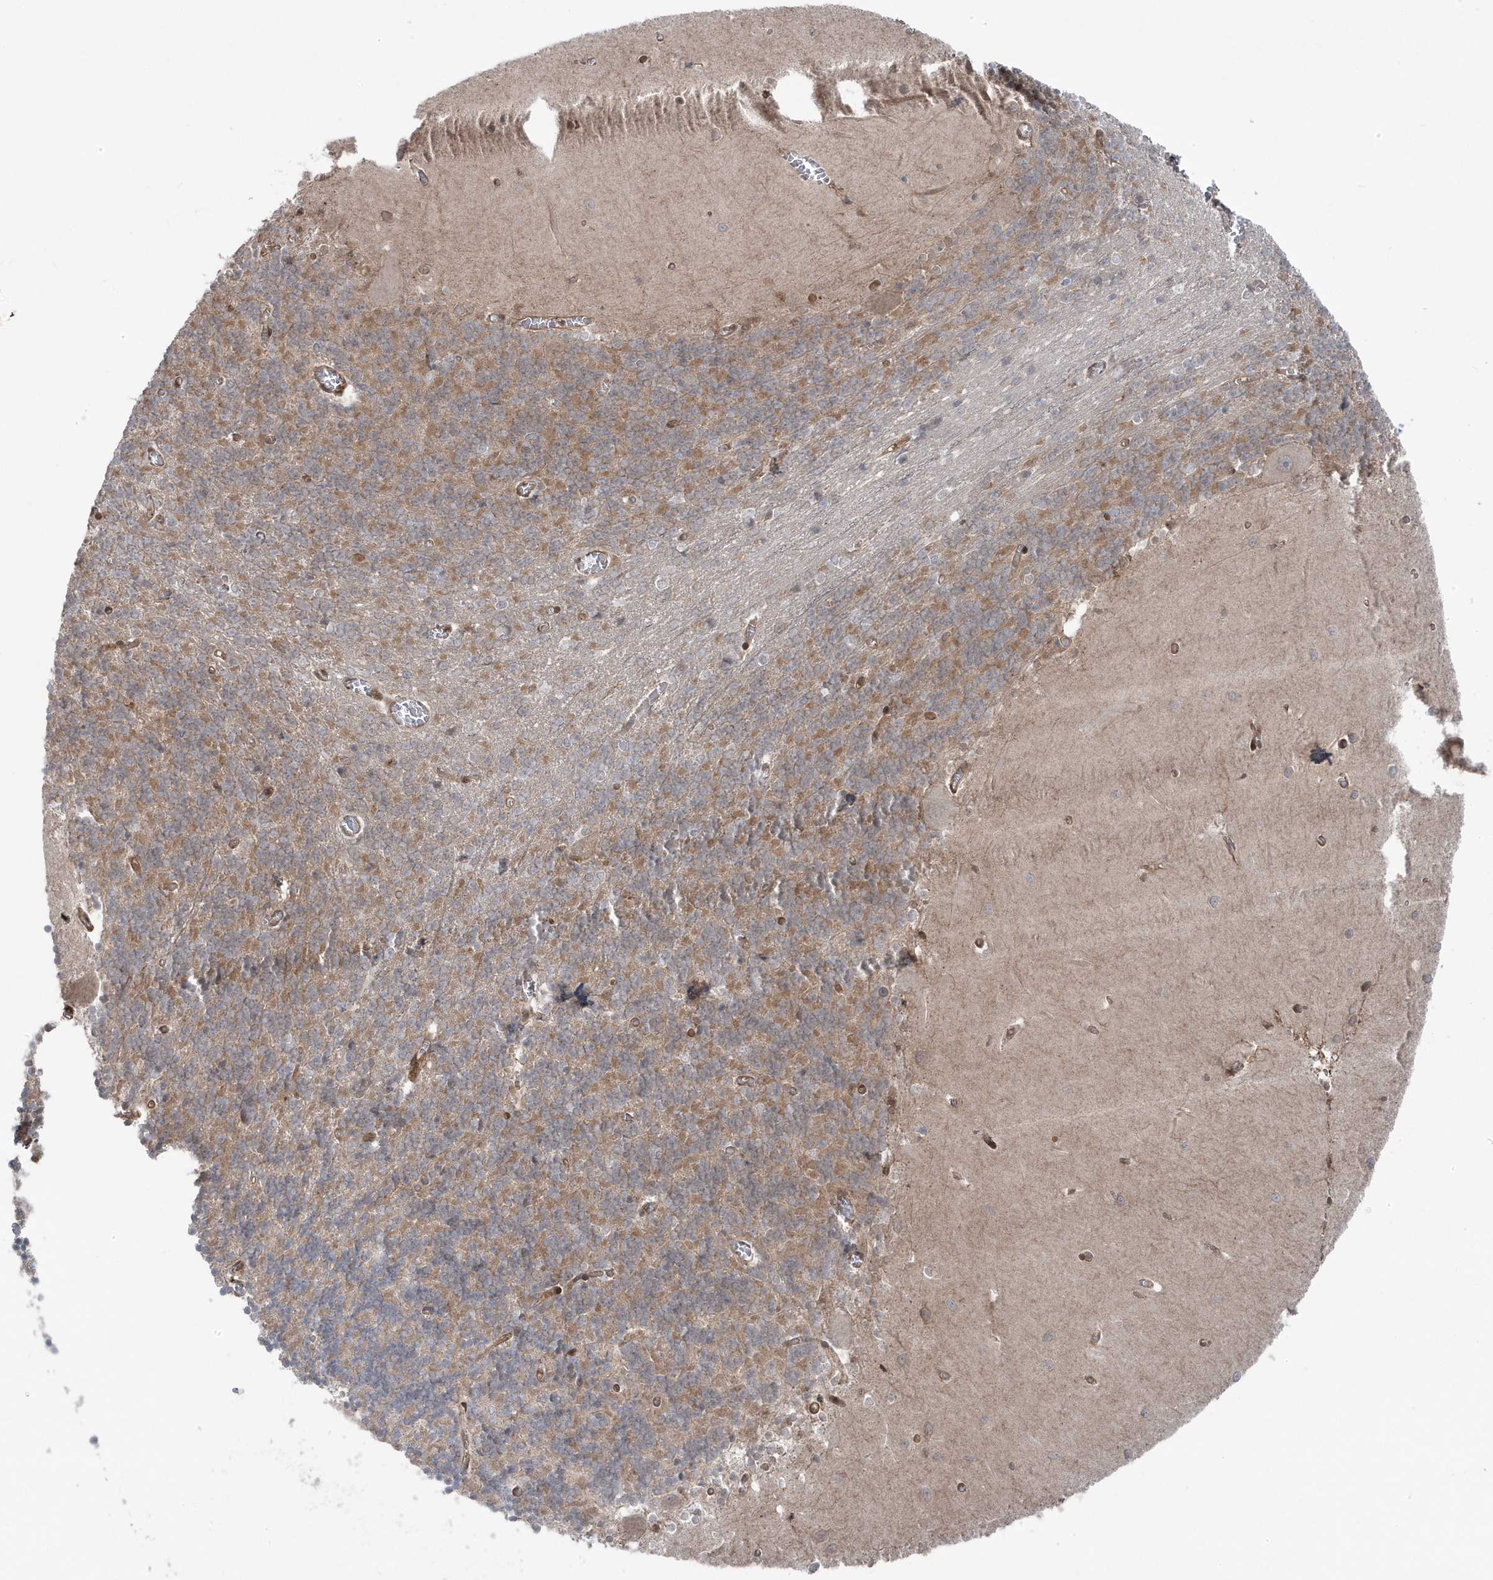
{"staining": {"intensity": "moderate", "quantity": "25%-75%", "location": "cytoplasmic/membranous"}, "tissue": "cerebellum", "cell_type": "Cells in granular layer", "image_type": "normal", "snomed": [{"axis": "morphology", "description": "Normal tissue, NOS"}, {"axis": "topography", "description": "Cerebellum"}], "caption": "DAB immunohistochemical staining of normal cerebellum displays moderate cytoplasmic/membranous protein expression in about 25%-75% of cells in granular layer. The staining was performed using DAB to visualize the protein expression in brown, while the nuclei were stained in blue with hematoxylin (Magnification: 20x).", "gene": "MAPK1IP1L", "patient": {"sex": "male", "age": 37}}